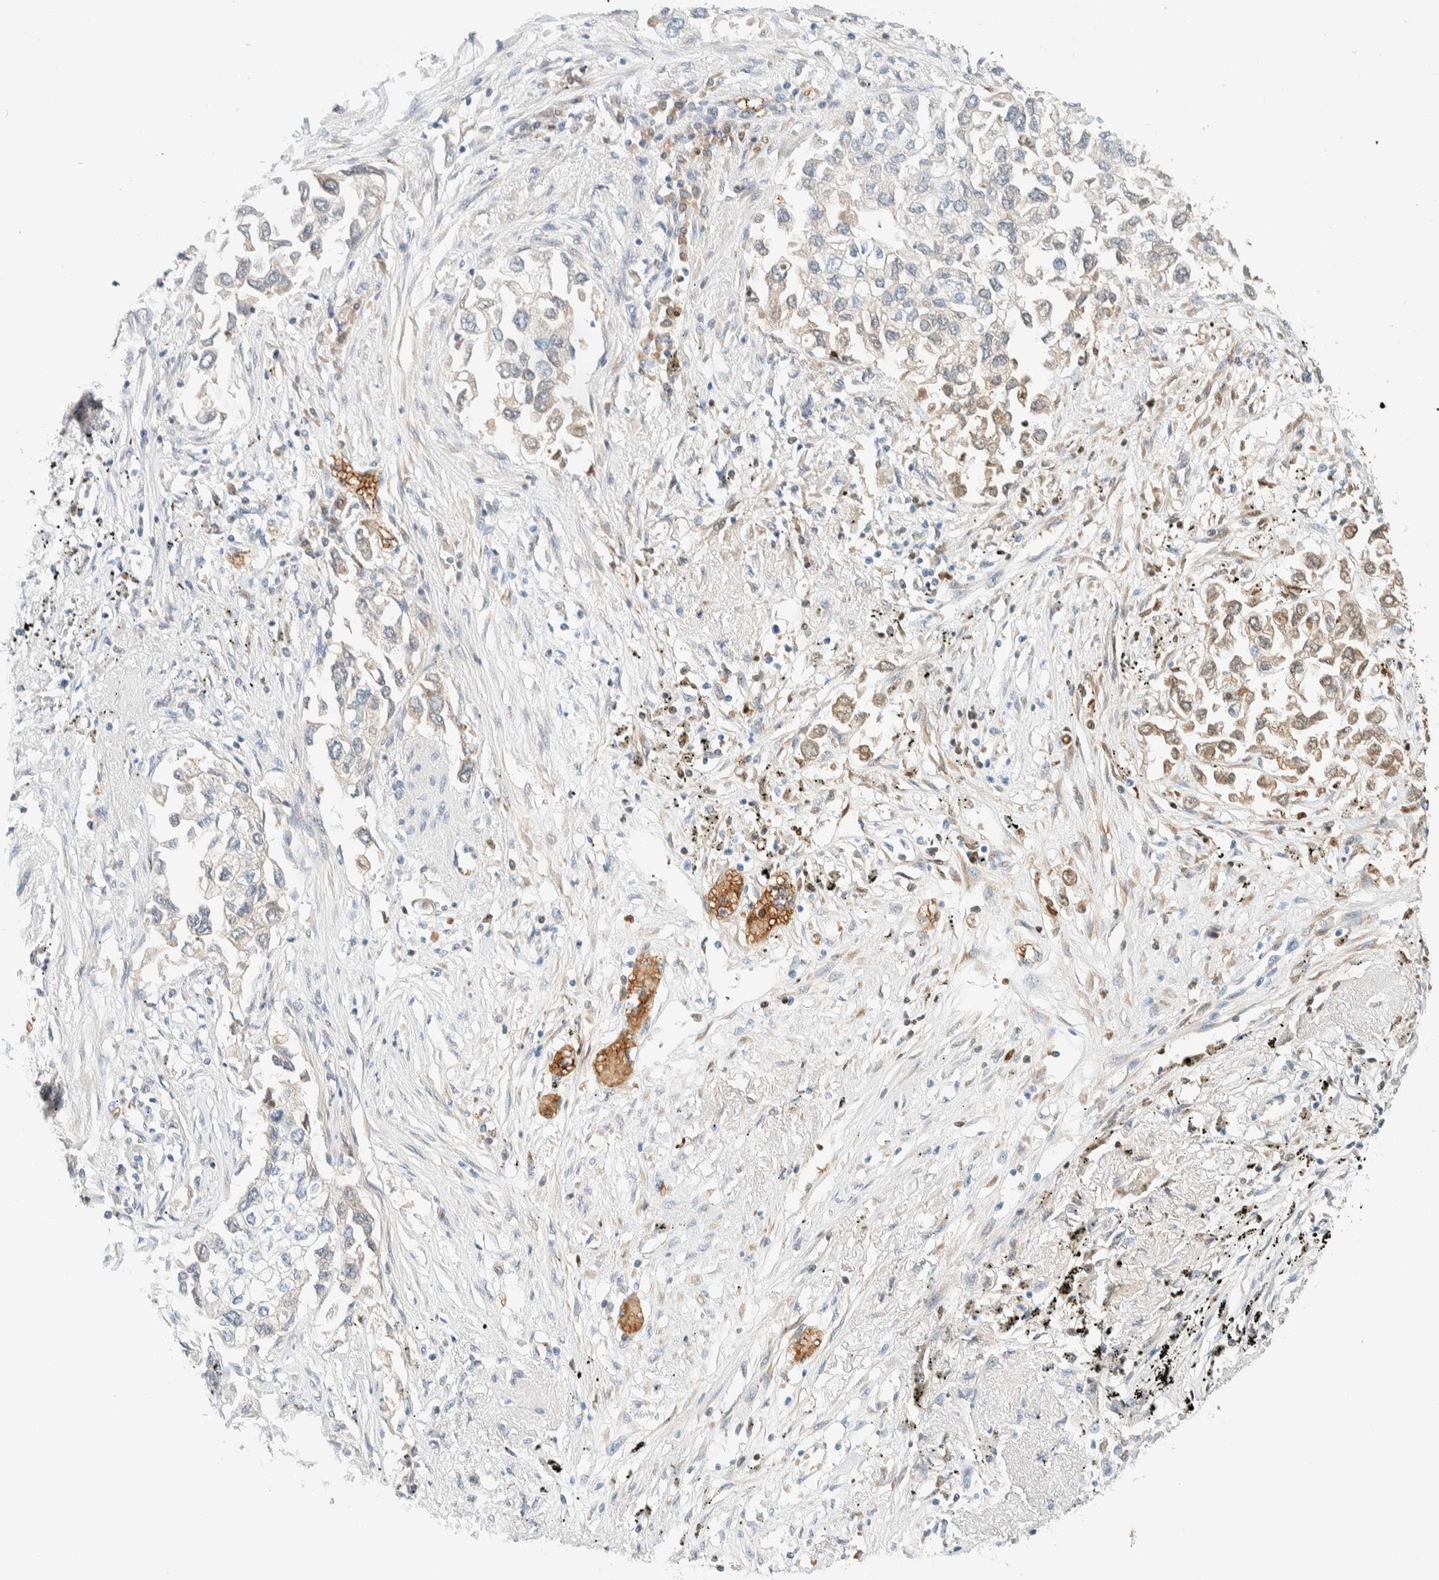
{"staining": {"intensity": "weak", "quantity": "<25%", "location": "cytoplasmic/membranous"}, "tissue": "lung cancer", "cell_type": "Tumor cells", "image_type": "cancer", "snomed": [{"axis": "morphology", "description": "Inflammation, NOS"}, {"axis": "morphology", "description": "Adenocarcinoma, NOS"}, {"axis": "topography", "description": "Lung"}], "caption": "The immunohistochemistry histopathology image has no significant positivity in tumor cells of lung adenocarcinoma tissue.", "gene": "TSTD2", "patient": {"sex": "male", "age": 63}}